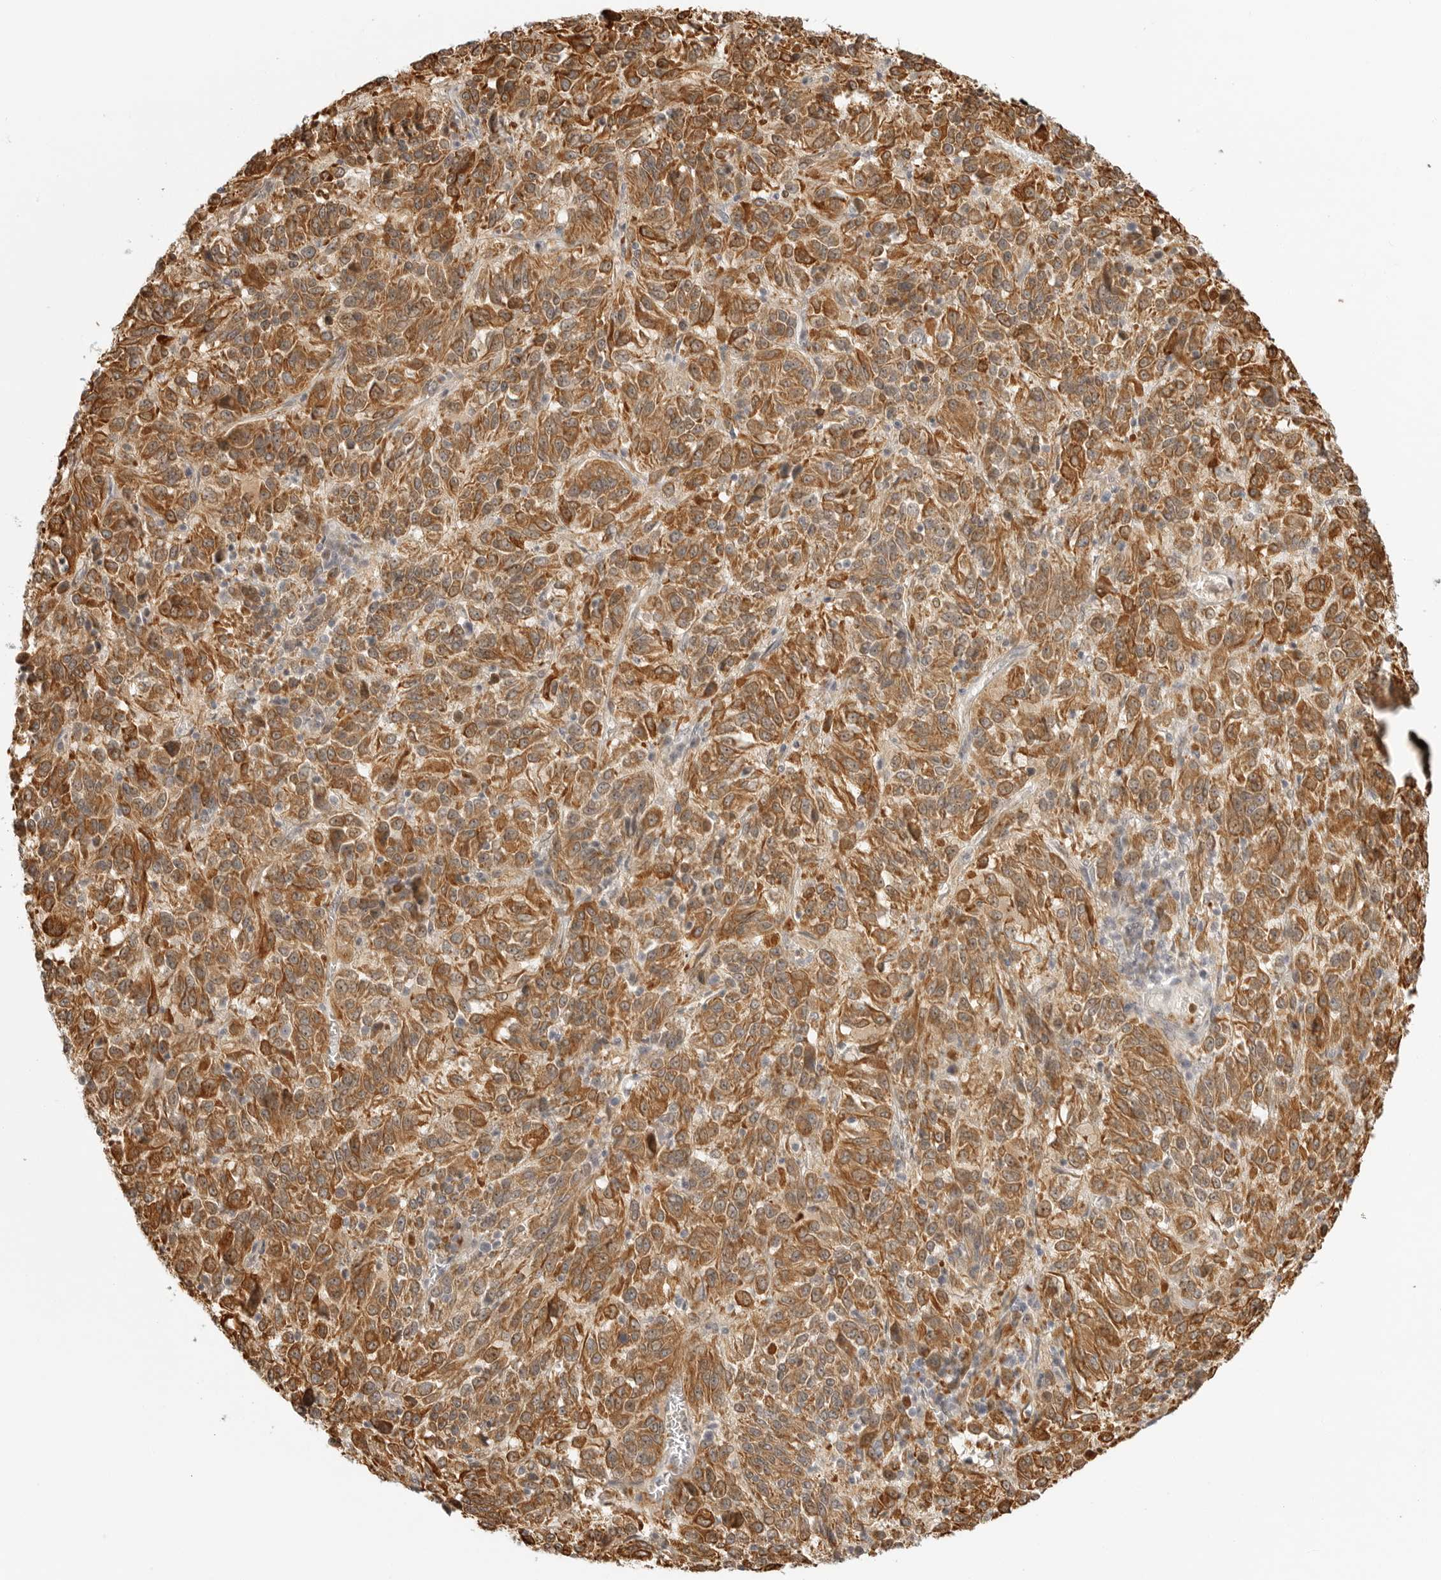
{"staining": {"intensity": "moderate", "quantity": ">75%", "location": "cytoplasmic/membranous"}, "tissue": "melanoma", "cell_type": "Tumor cells", "image_type": "cancer", "snomed": [{"axis": "morphology", "description": "Malignant melanoma, Metastatic site"}, {"axis": "topography", "description": "Lung"}], "caption": "A brown stain labels moderate cytoplasmic/membranous expression of a protein in human malignant melanoma (metastatic site) tumor cells.", "gene": "DSCC1", "patient": {"sex": "male", "age": 64}}